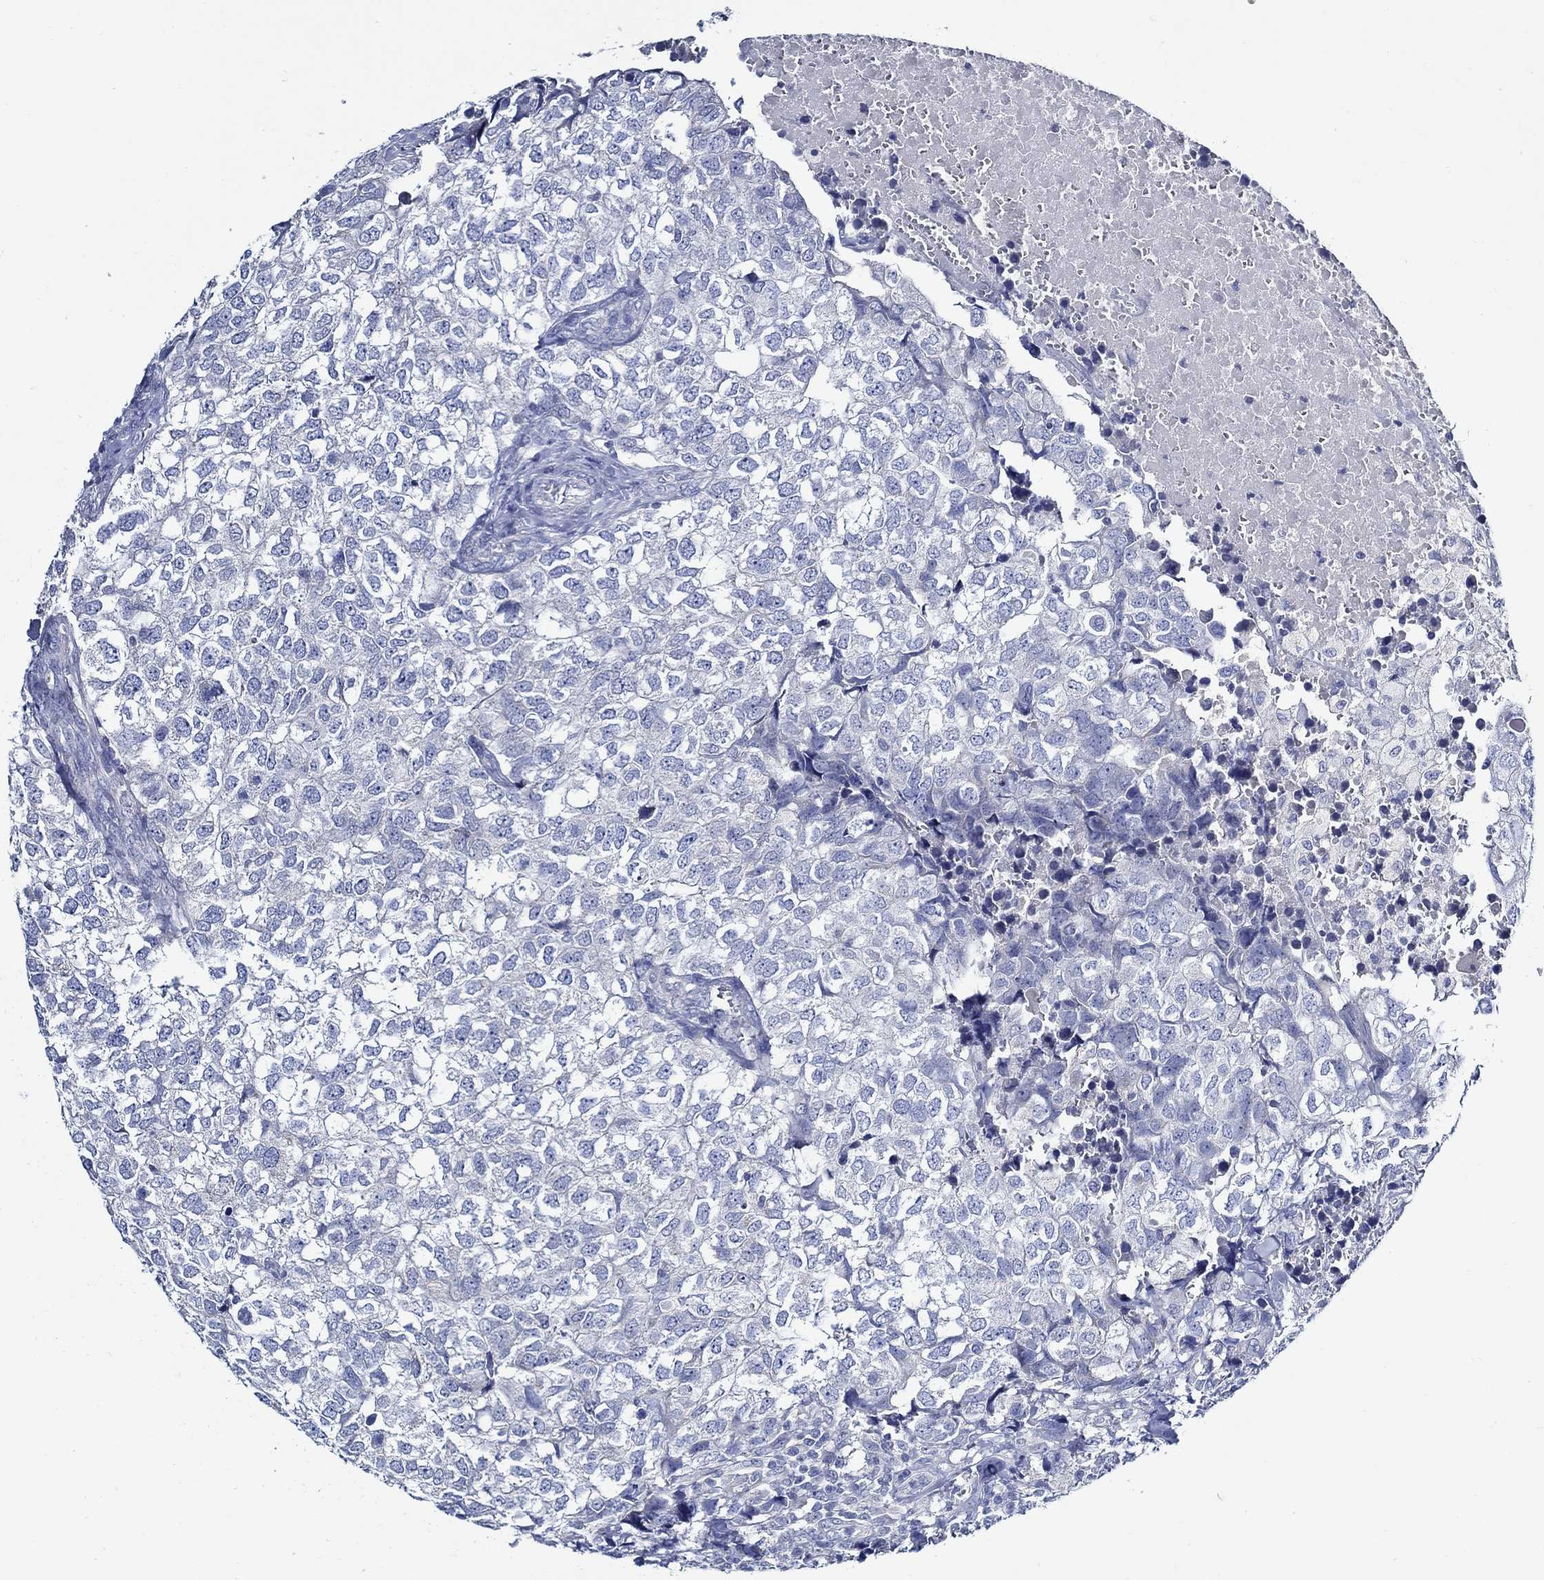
{"staining": {"intensity": "negative", "quantity": "none", "location": "none"}, "tissue": "breast cancer", "cell_type": "Tumor cells", "image_type": "cancer", "snomed": [{"axis": "morphology", "description": "Duct carcinoma"}, {"axis": "topography", "description": "Breast"}], "caption": "Histopathology image shows no significant protein positivity in tumor cells of intraductal carcinoma (breast).", "gene": "SKOR1", "patient": {"sex": "female", "age": 30}}